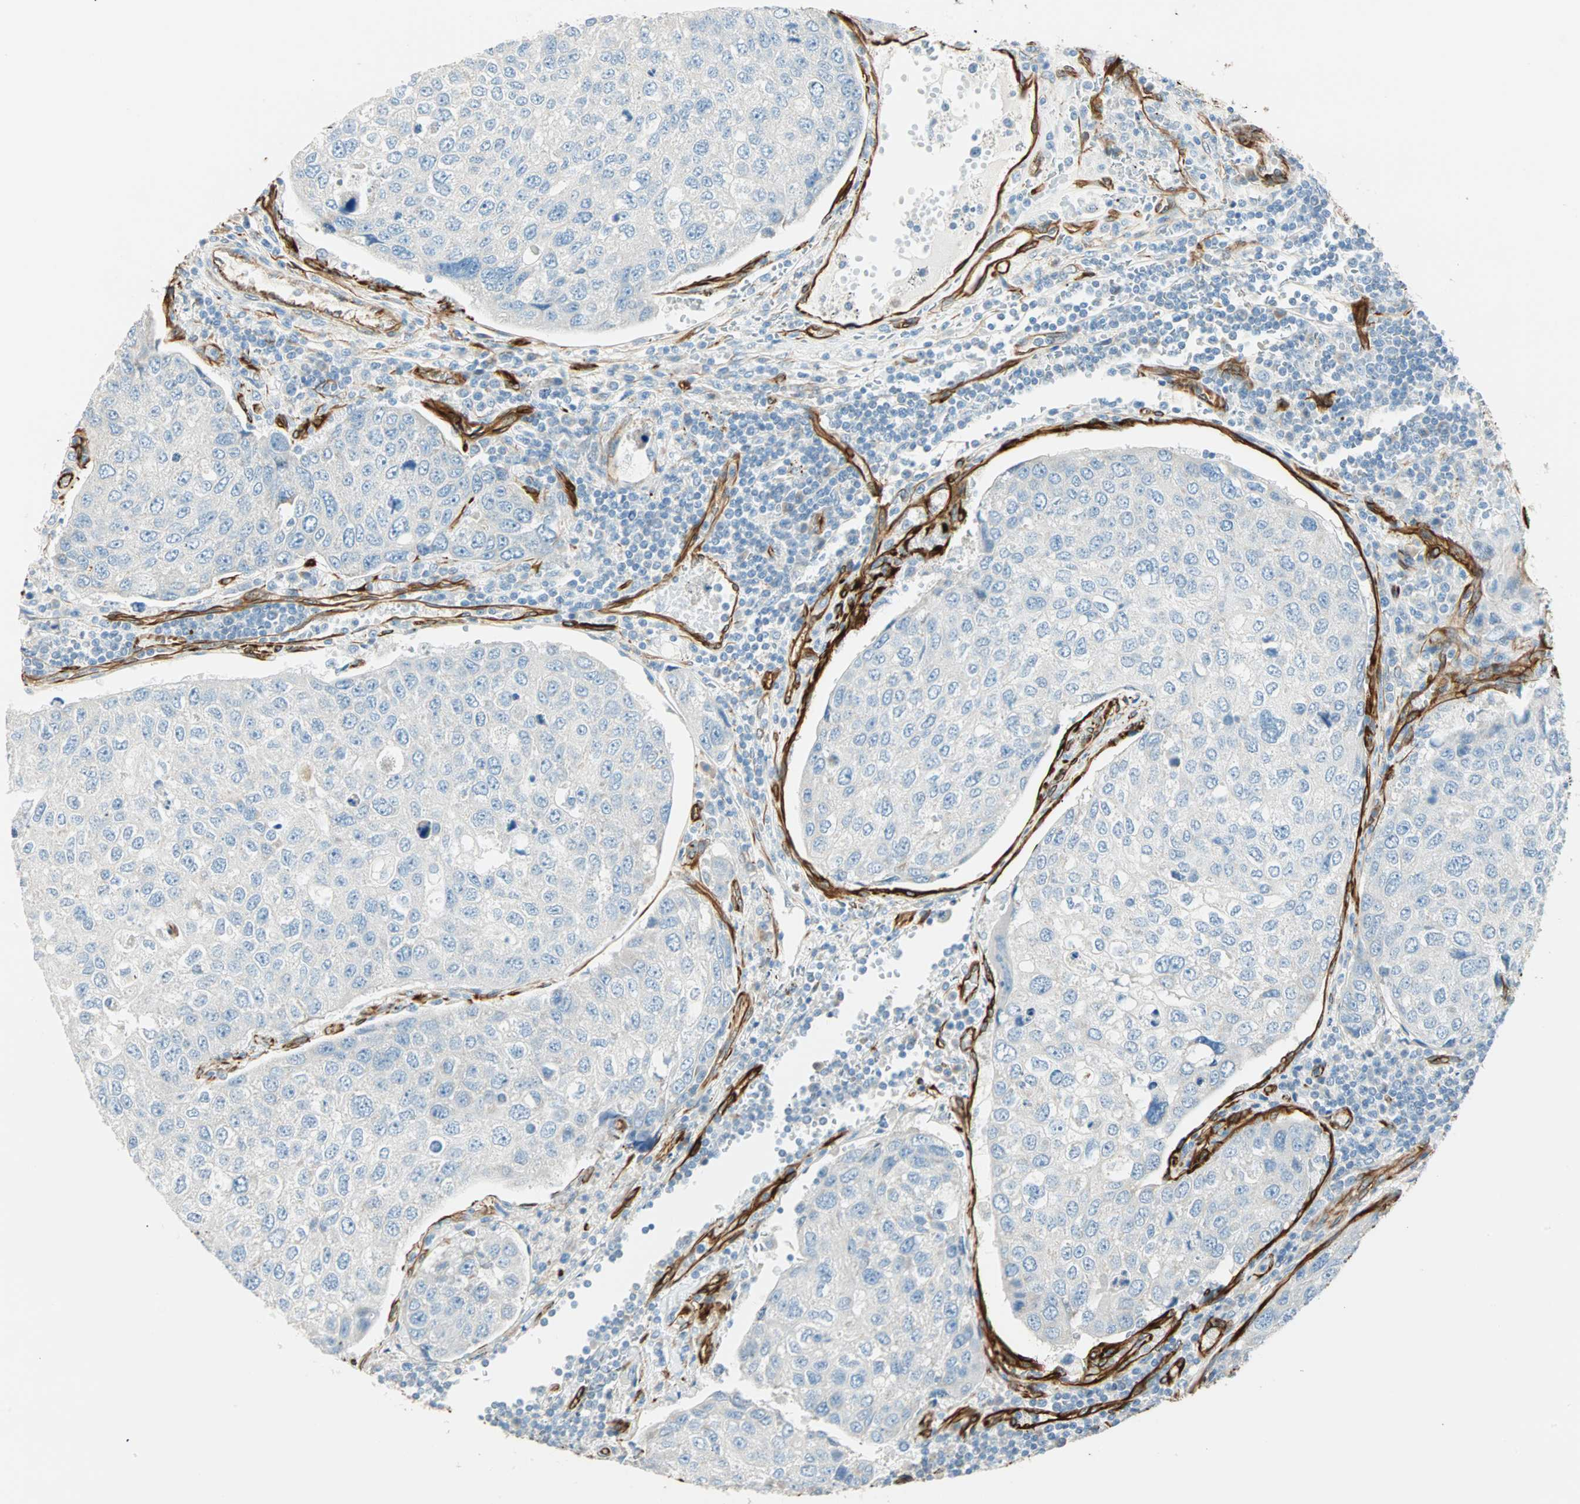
{"staining": {"intensity": "negative", "quantity": "none", "location": "none"}, "tissue": "urothelial cancer", "cell_type": "Tumor cells", "image_type": "cancer", "snomed": [{"axis": "morphology", "description": "Urothelial carcinoma, High grade"}, {"axis": "topography", "description": "Lymph node"}, {"axis": "topography", "description": "Urinary bladder"}], "caption": "IHC micrograph of human high-grade urothelial carcinoma stained for a protein (brown), which demonstrates no positivity in tumor cells.", "gene": "NES", "patient": {"sex": "male", "age": 51}}